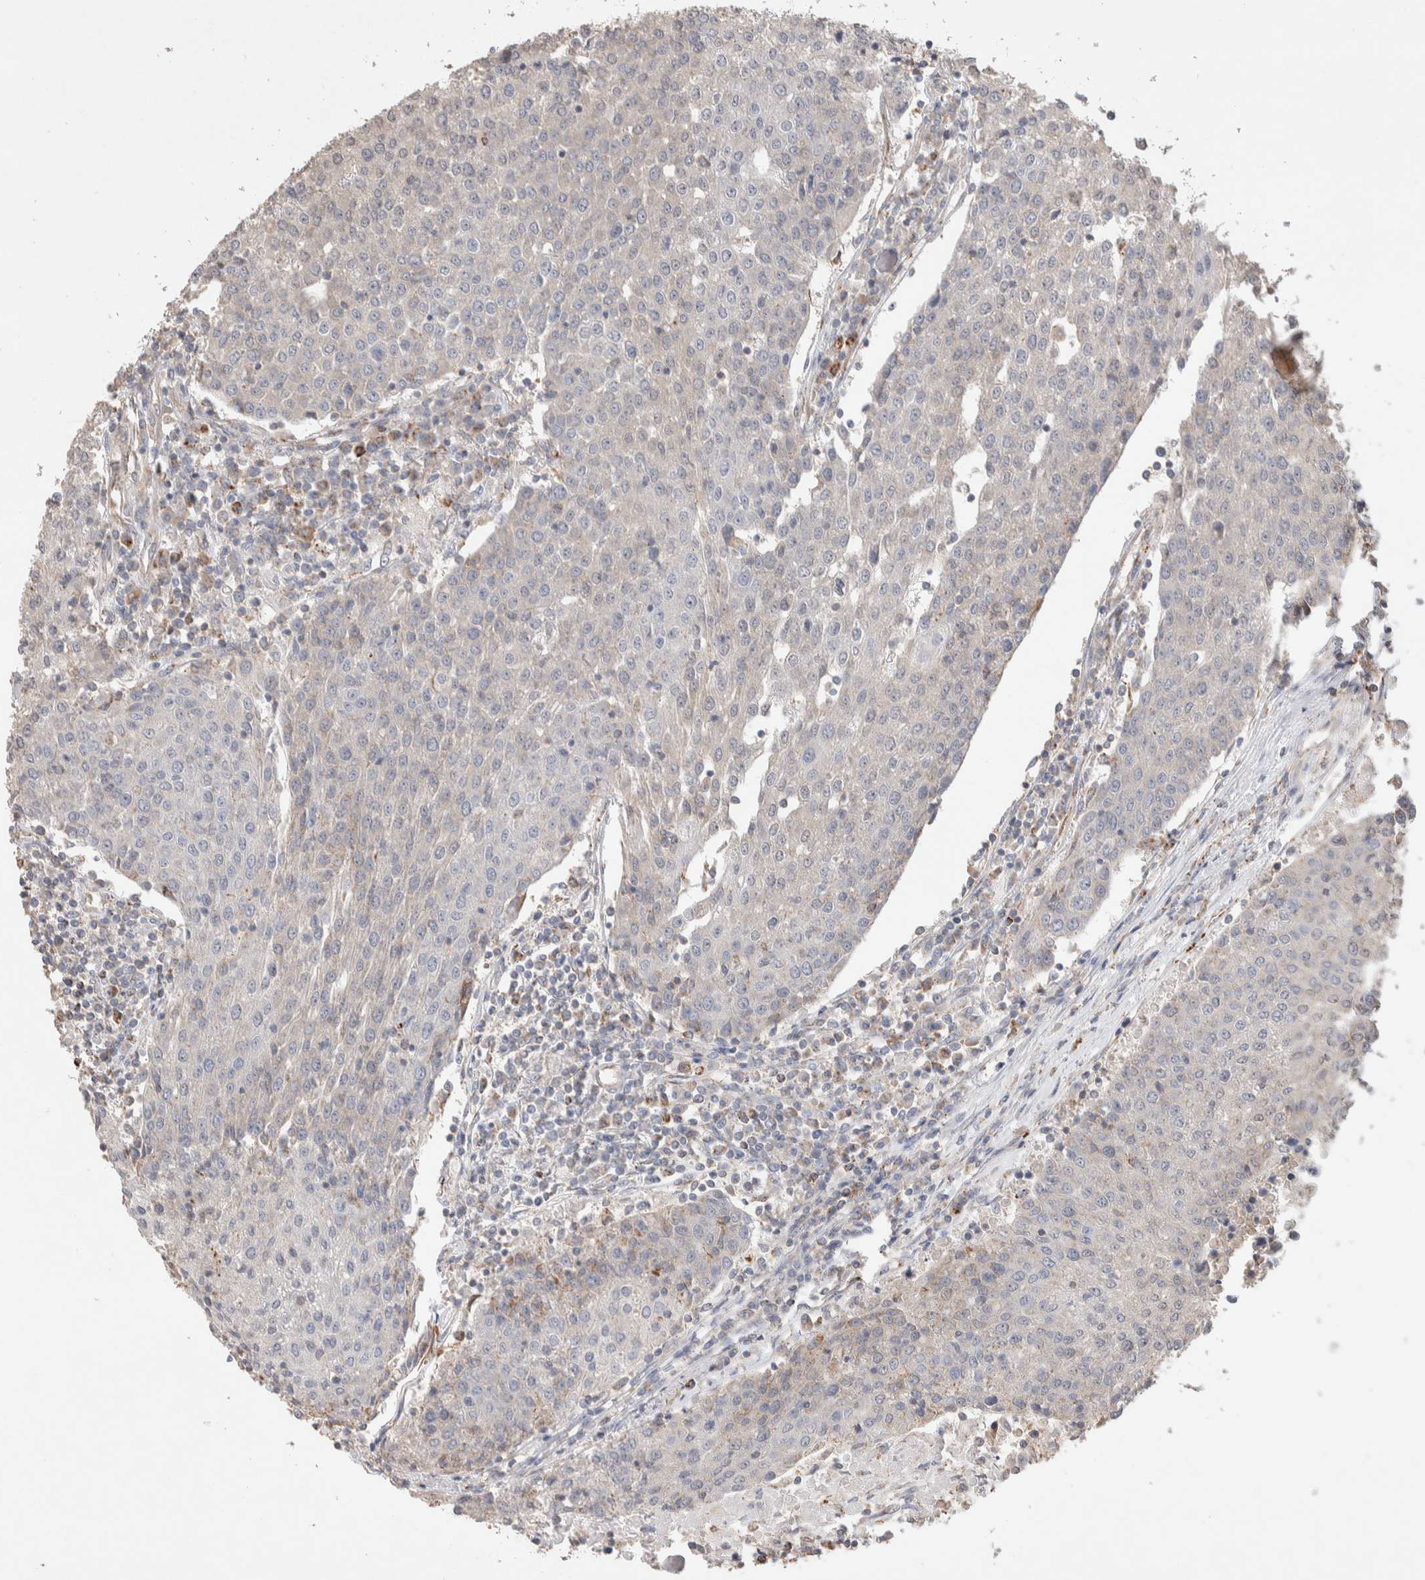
{"staining": {"intensity": "negative", "quantity": "none", "location": "none"}, "tissue": "urothelial cancer", "cell_type": "Tumor cells", "image_type": "cancer", "snomed": [{"axis": "morphology", "description": "Urothelial carcinoma, High grade"}, {"axis": "topography", "description": "Urinary bladder"}], "caption": "Tumor cells show no significant positivity in urothelial cancer.", "gene": "DEPTOR", "patient": {"sex": "female", "age": 85}}